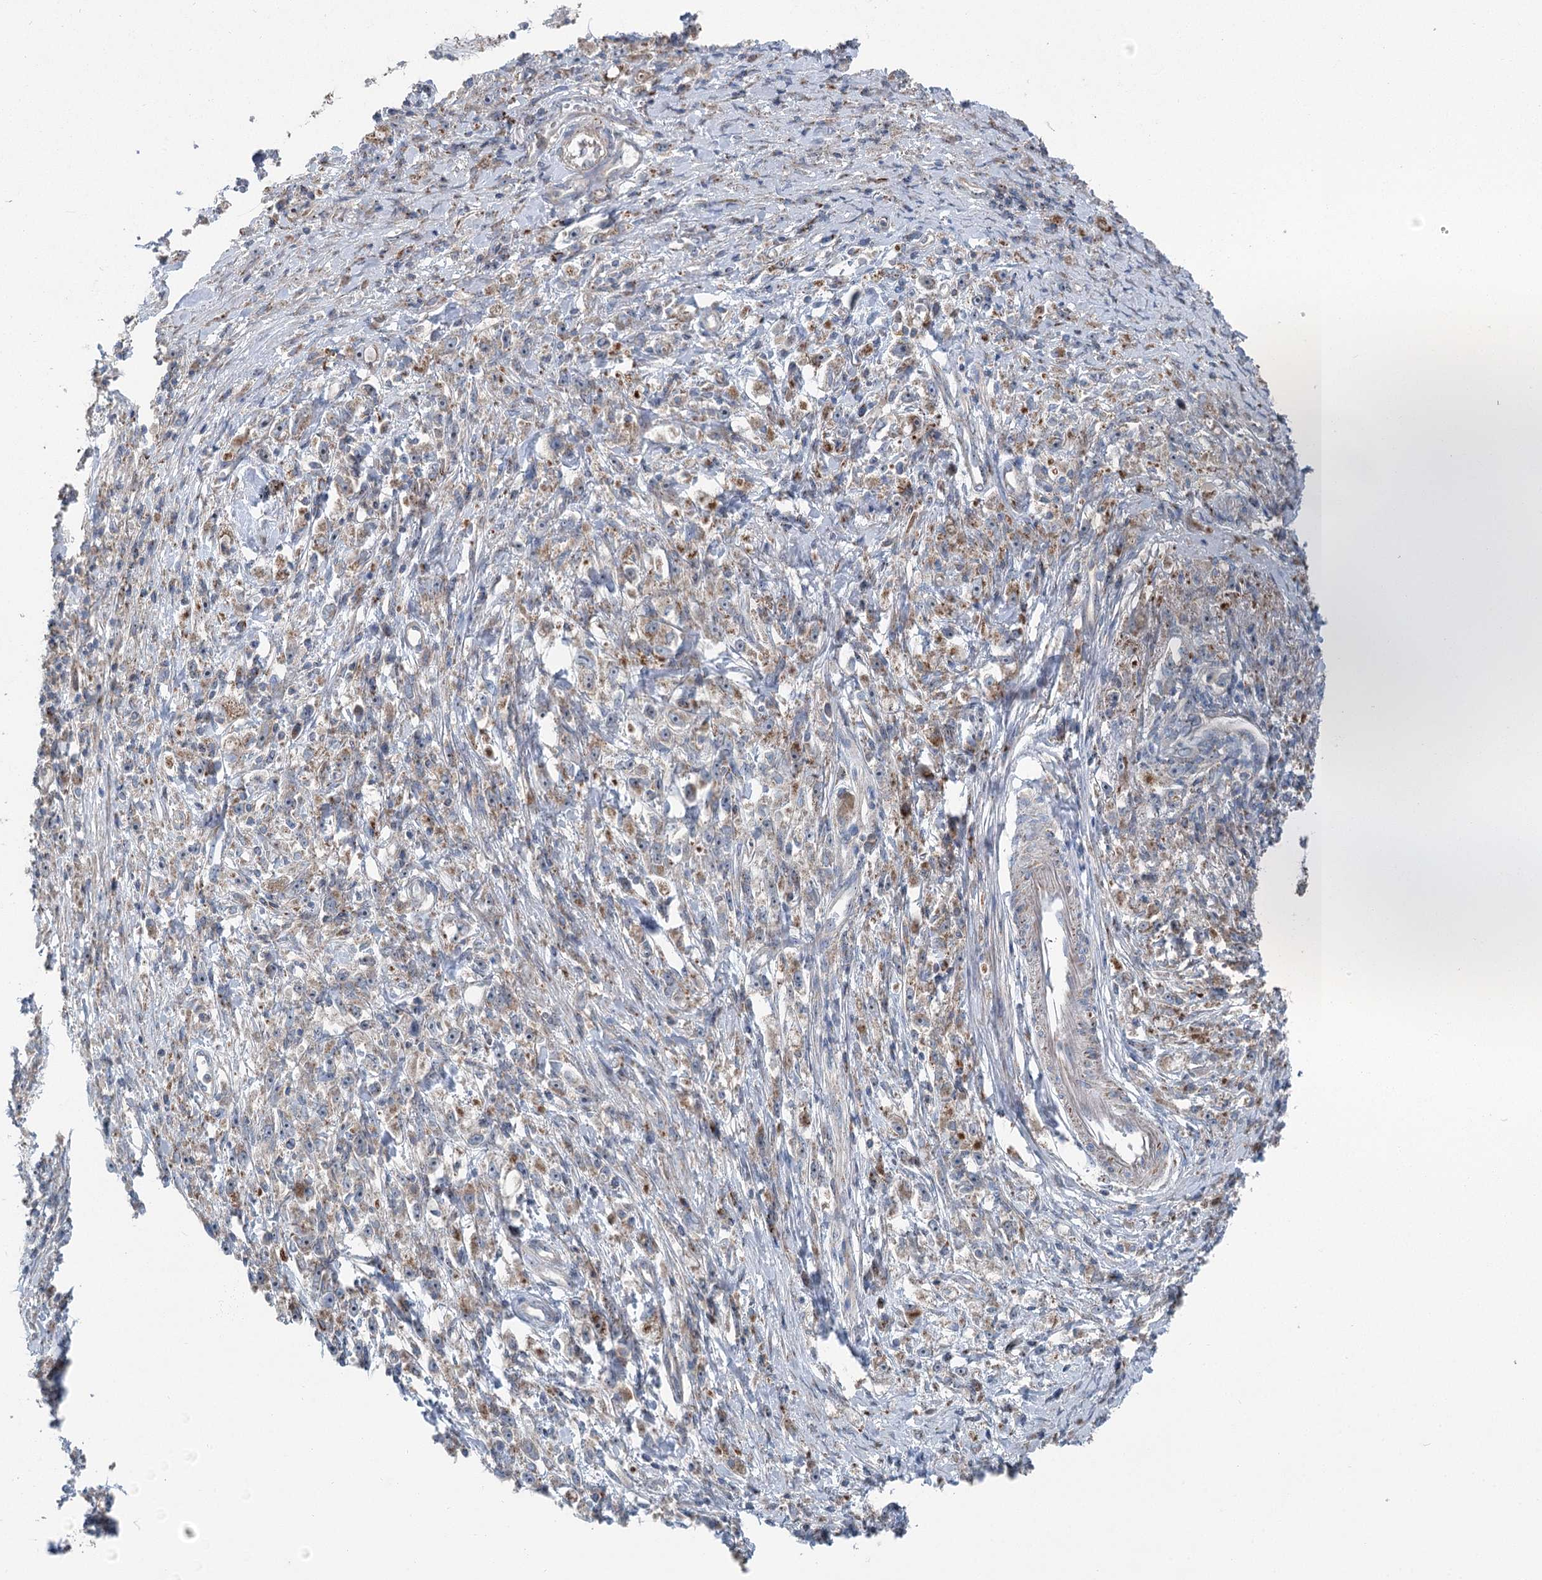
{"staining": {"intensity": "weak", "quantity": ">75%", "location": "cytoplasmic/membranous"}, "tissue": "stomach cancer", "cell_type": "Tumor cells", "image_type": "cancer", "snomed": [{"axis": "morphology", "description": "Adenocarcinoma, NOS"}, {"axis": "topography", "description": "Stomach"}], "caption": "The photomicrograph displays a brown stain indicating the presence of a protein in the cytoplasmic/membranous of tumor cells in adenocarcinoma (stomach).", "gene": "MARK2", "patient": {"sex": "female", "age": 59}}